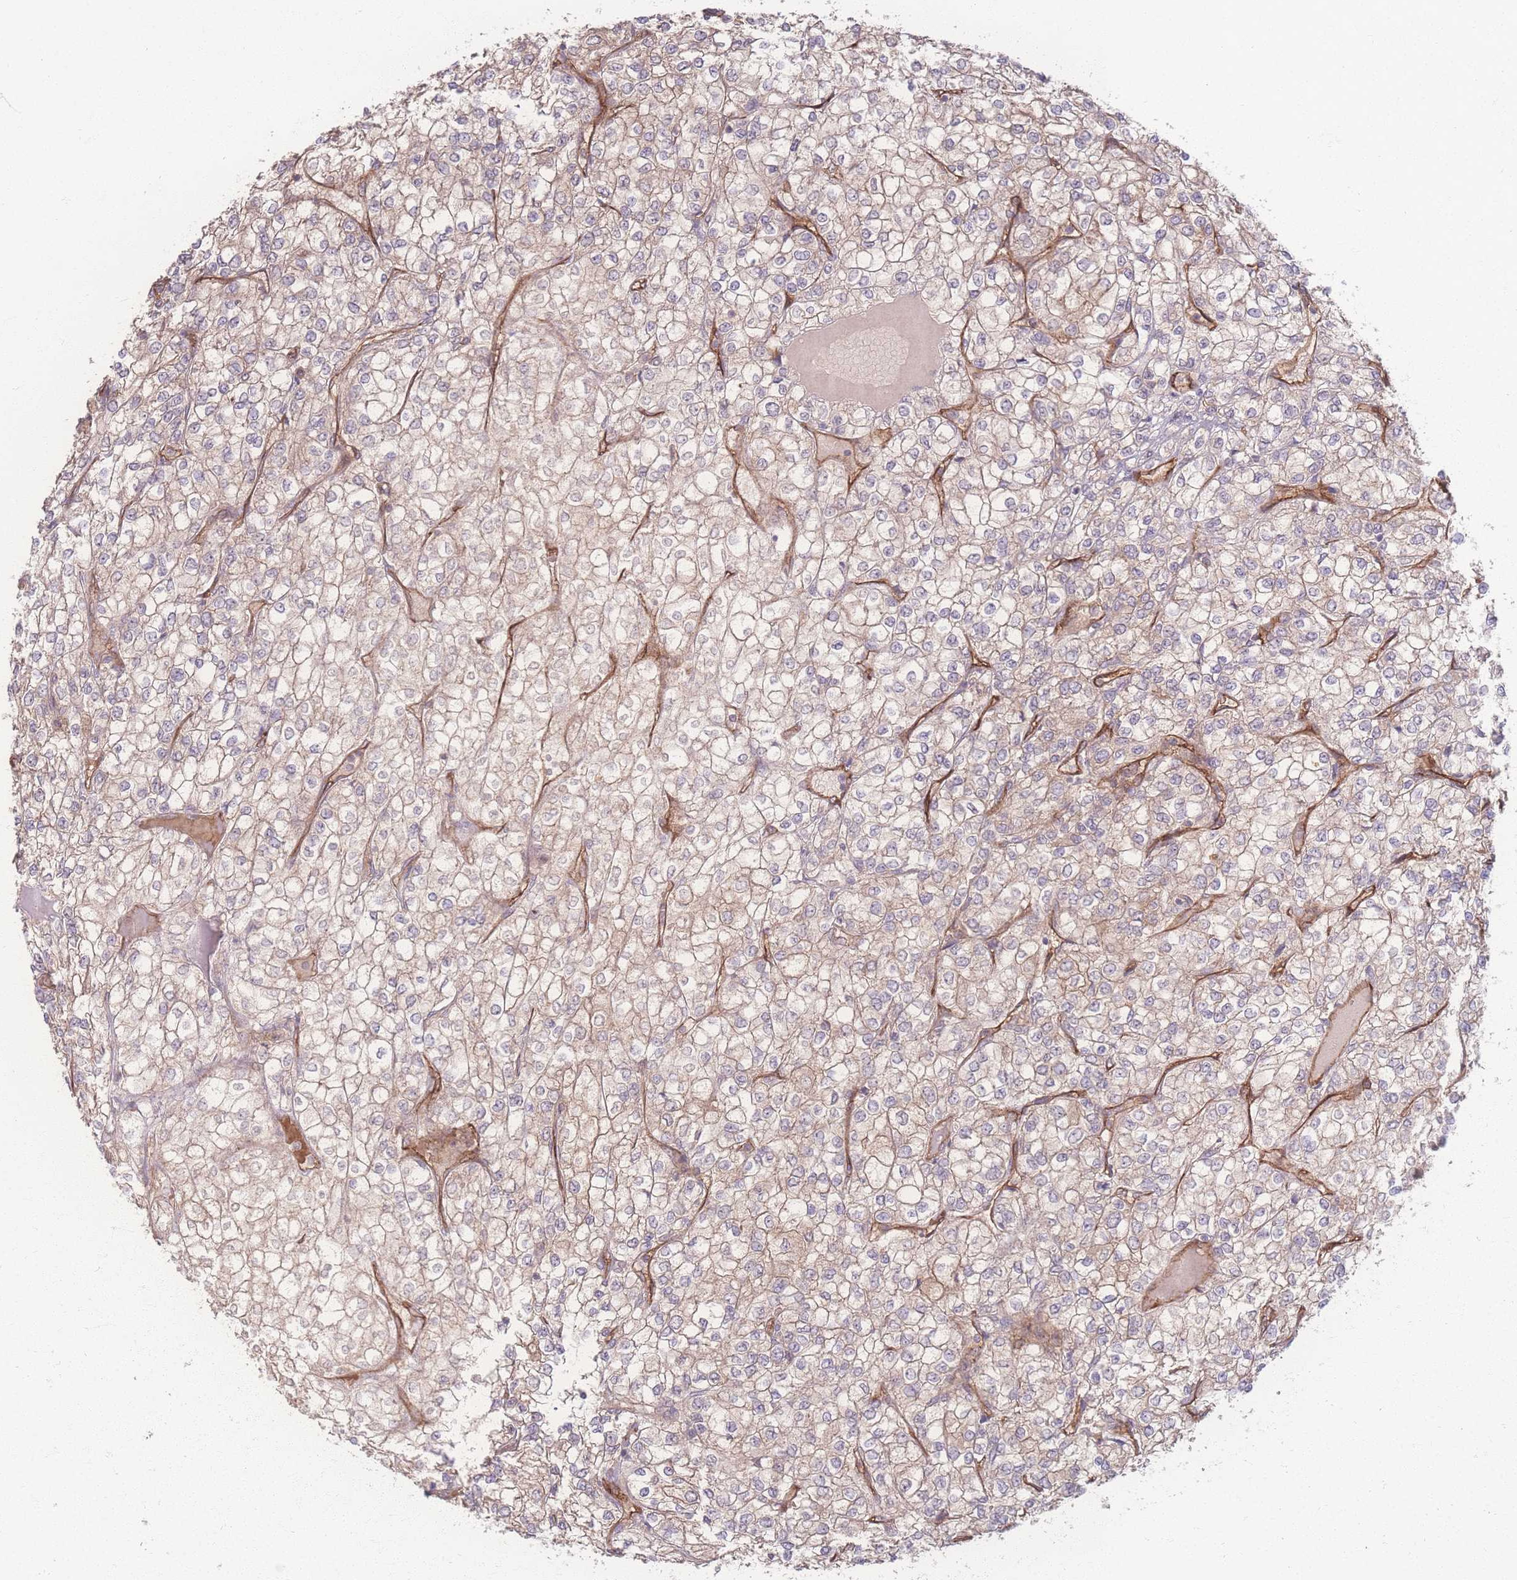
{"staining": {"intensity": "weak", "quantity": ">75%", "location": "cytoplasmic/membranous"}, "tissue": "renal cancer", "cell_type": "Tumor cells", "image_type": "cancer", "snomed": [{"axis": "morphology", "description": "Adenocarcinoma, NOS"}, {"axis": "topography", "description": "Kidney"}], "caption": "Protein staining of renal cancer (adenocarcinoma) tissue shows weak cytoplasmic/membranous expression in approximately >75% of tumor cells. (DAB (3,3'-diaminobenzidine) IHC, brown staining for protein, blue staining for nuclei).", "gene": "INSR", "patient": {"sex": "male", "age": 80}}